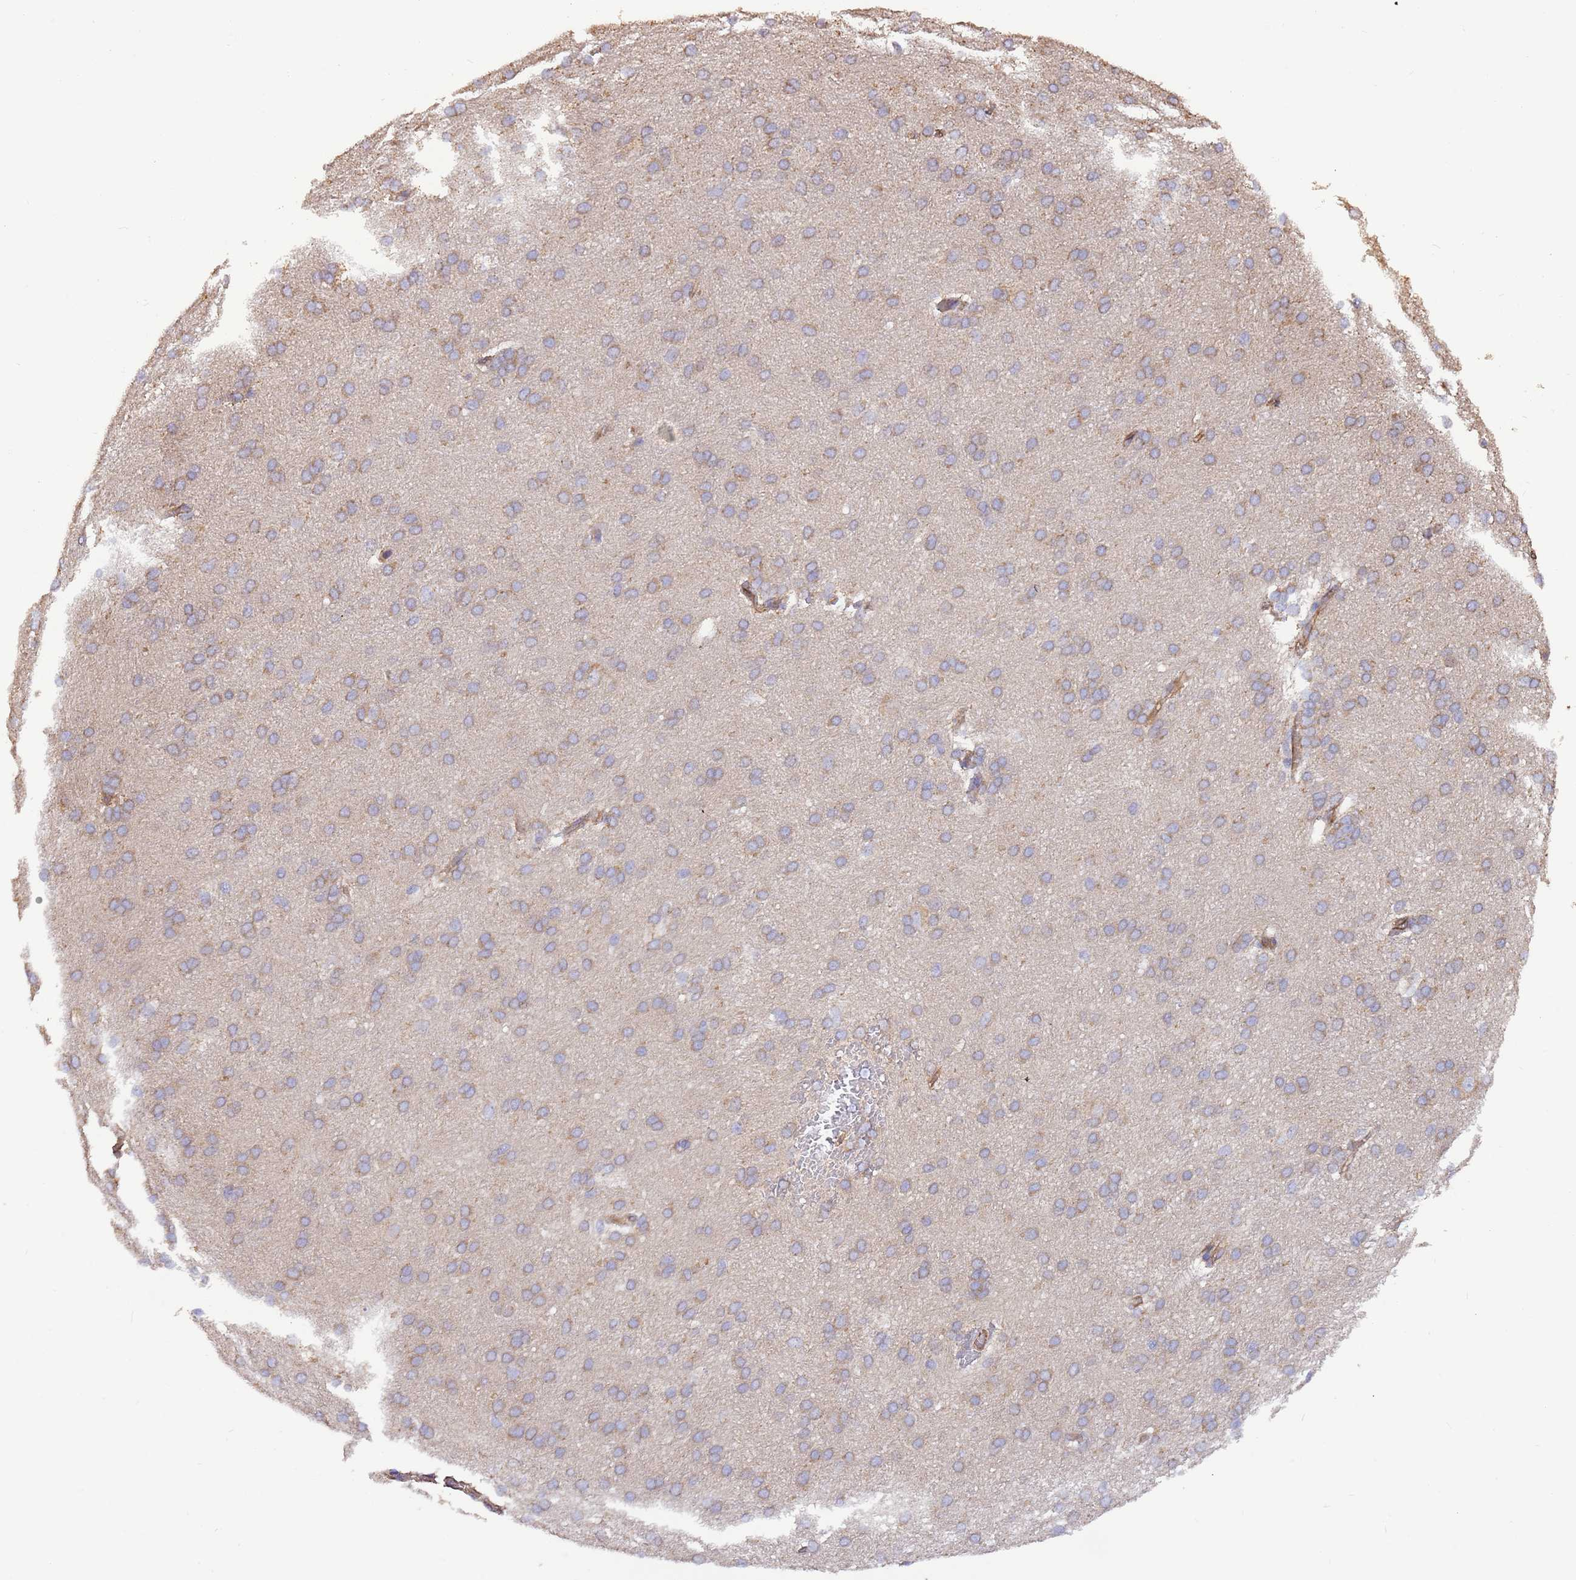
{"staining": {"intensity": "moderate", "quantity": ">75%", "location": "cytoplasmic/membranous"}, "tissue": "cerebral cortex", "cell_type": "Endothelial cells", "image_type": "normal", "snomed": [{"axis": "morphology", "description": "Normal tissue, NOS"}, {"axis": "topography", "description": "Cerebral cortex"}], "caption": "A brown stain shows moderate cytoplasmic/membranous positivity of a protein in endothelial cells of benign cerebral cortex. (Stains: DAB (3,3'-diaminobenzidine) in brown, nuclei in blue, Microscopy: brightfield microscopy at high magnification).", "gene": "DOCK9", "patient": {"sex": "male", "age": 62}}